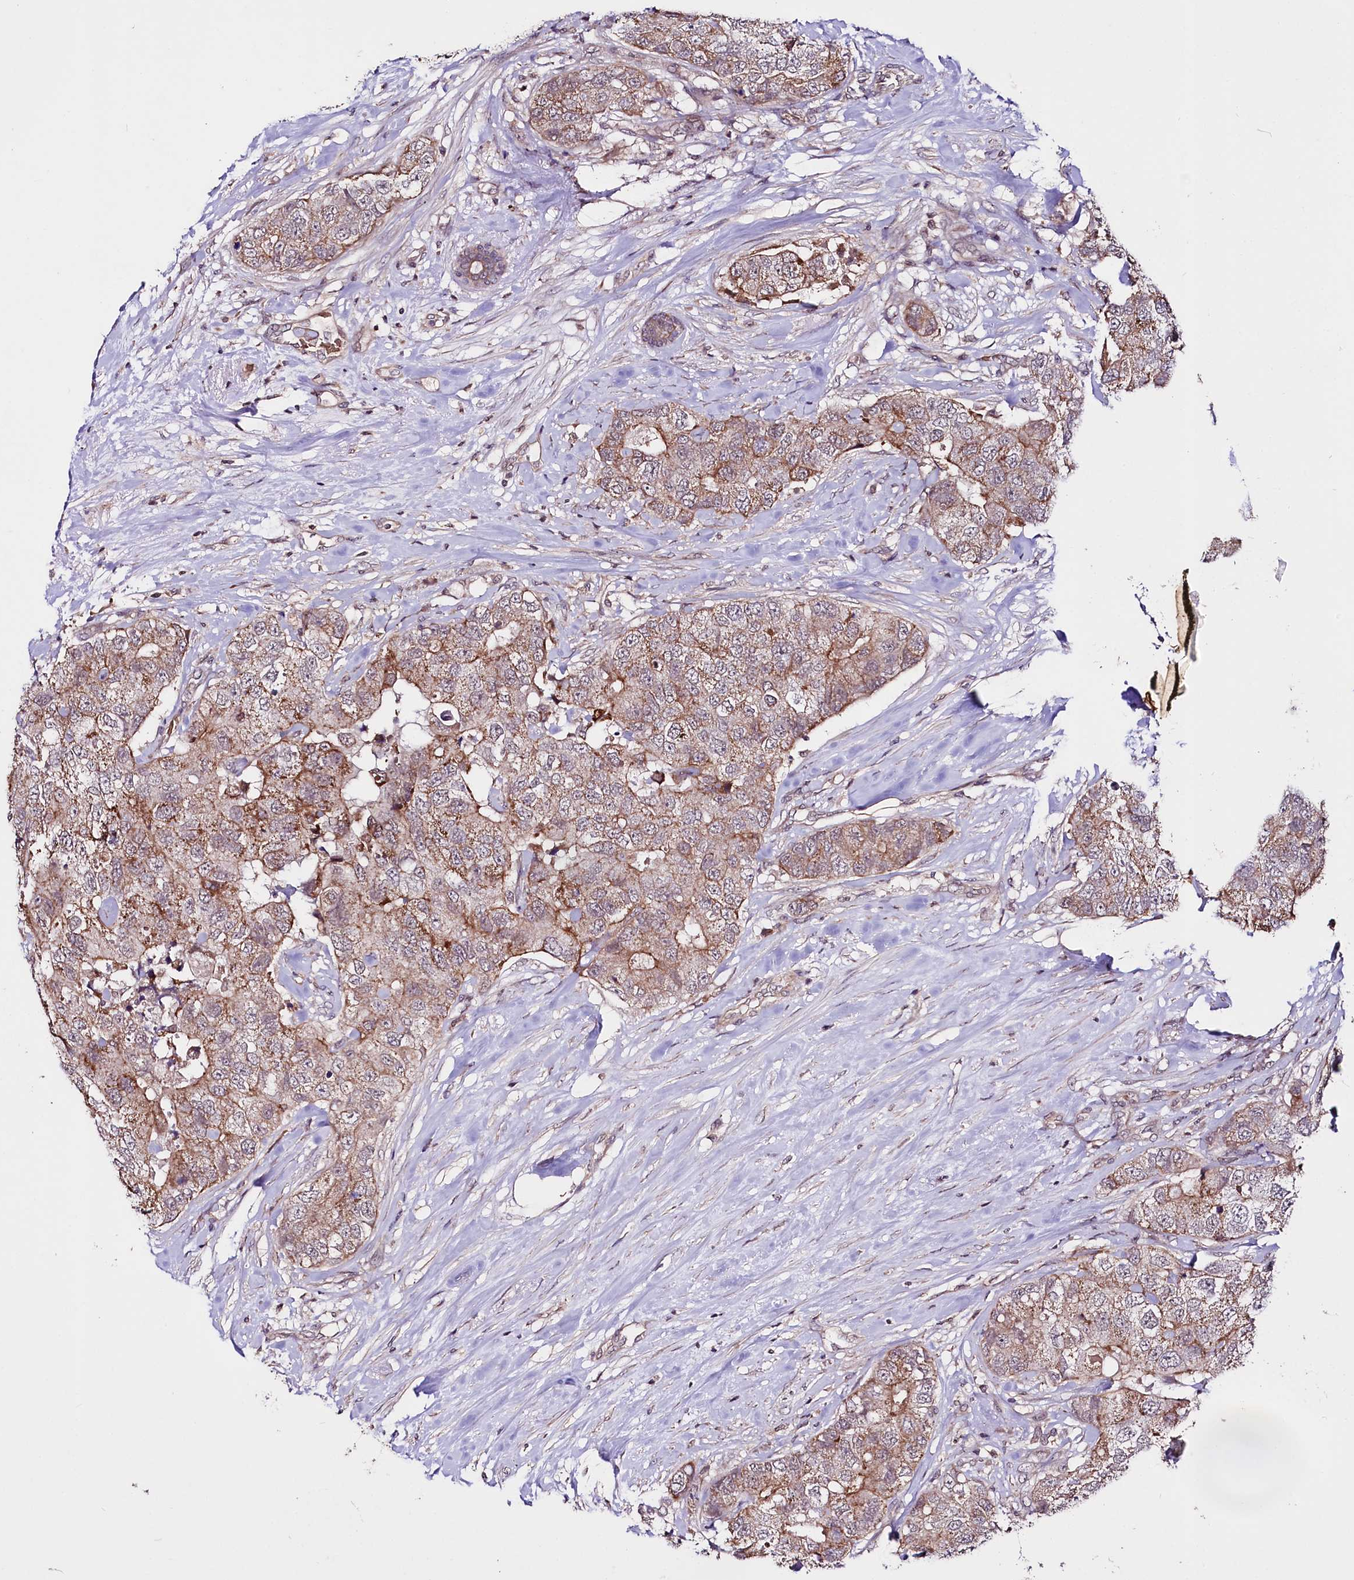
{"staining": {"intensity": "moderate", "quantity": ">75%", "location": "cytoplasmic/membranous"}, "tissue": "breast cancer", "cell_type": "Tumor cells", "image_type": "cancer", "snomed": [{"axis": "morphology", "description": "Duct carcinoma"}, {"axis": "topography", "description": "Breast"}], "caption": "Protein staining of intraductal carcinoma (breast) tissue demonstrates moderate cytoplasmic/membranous staining in approximately >75% of tumor cells. (Stains: DAB (3,3'-diaminobenzidine) in brown, nuclei in blue, Microscopy: brightfield microscopy at high magnification).", "gene": "TAFAZZIN", "patient": {"sex": "female", "age": 62}}